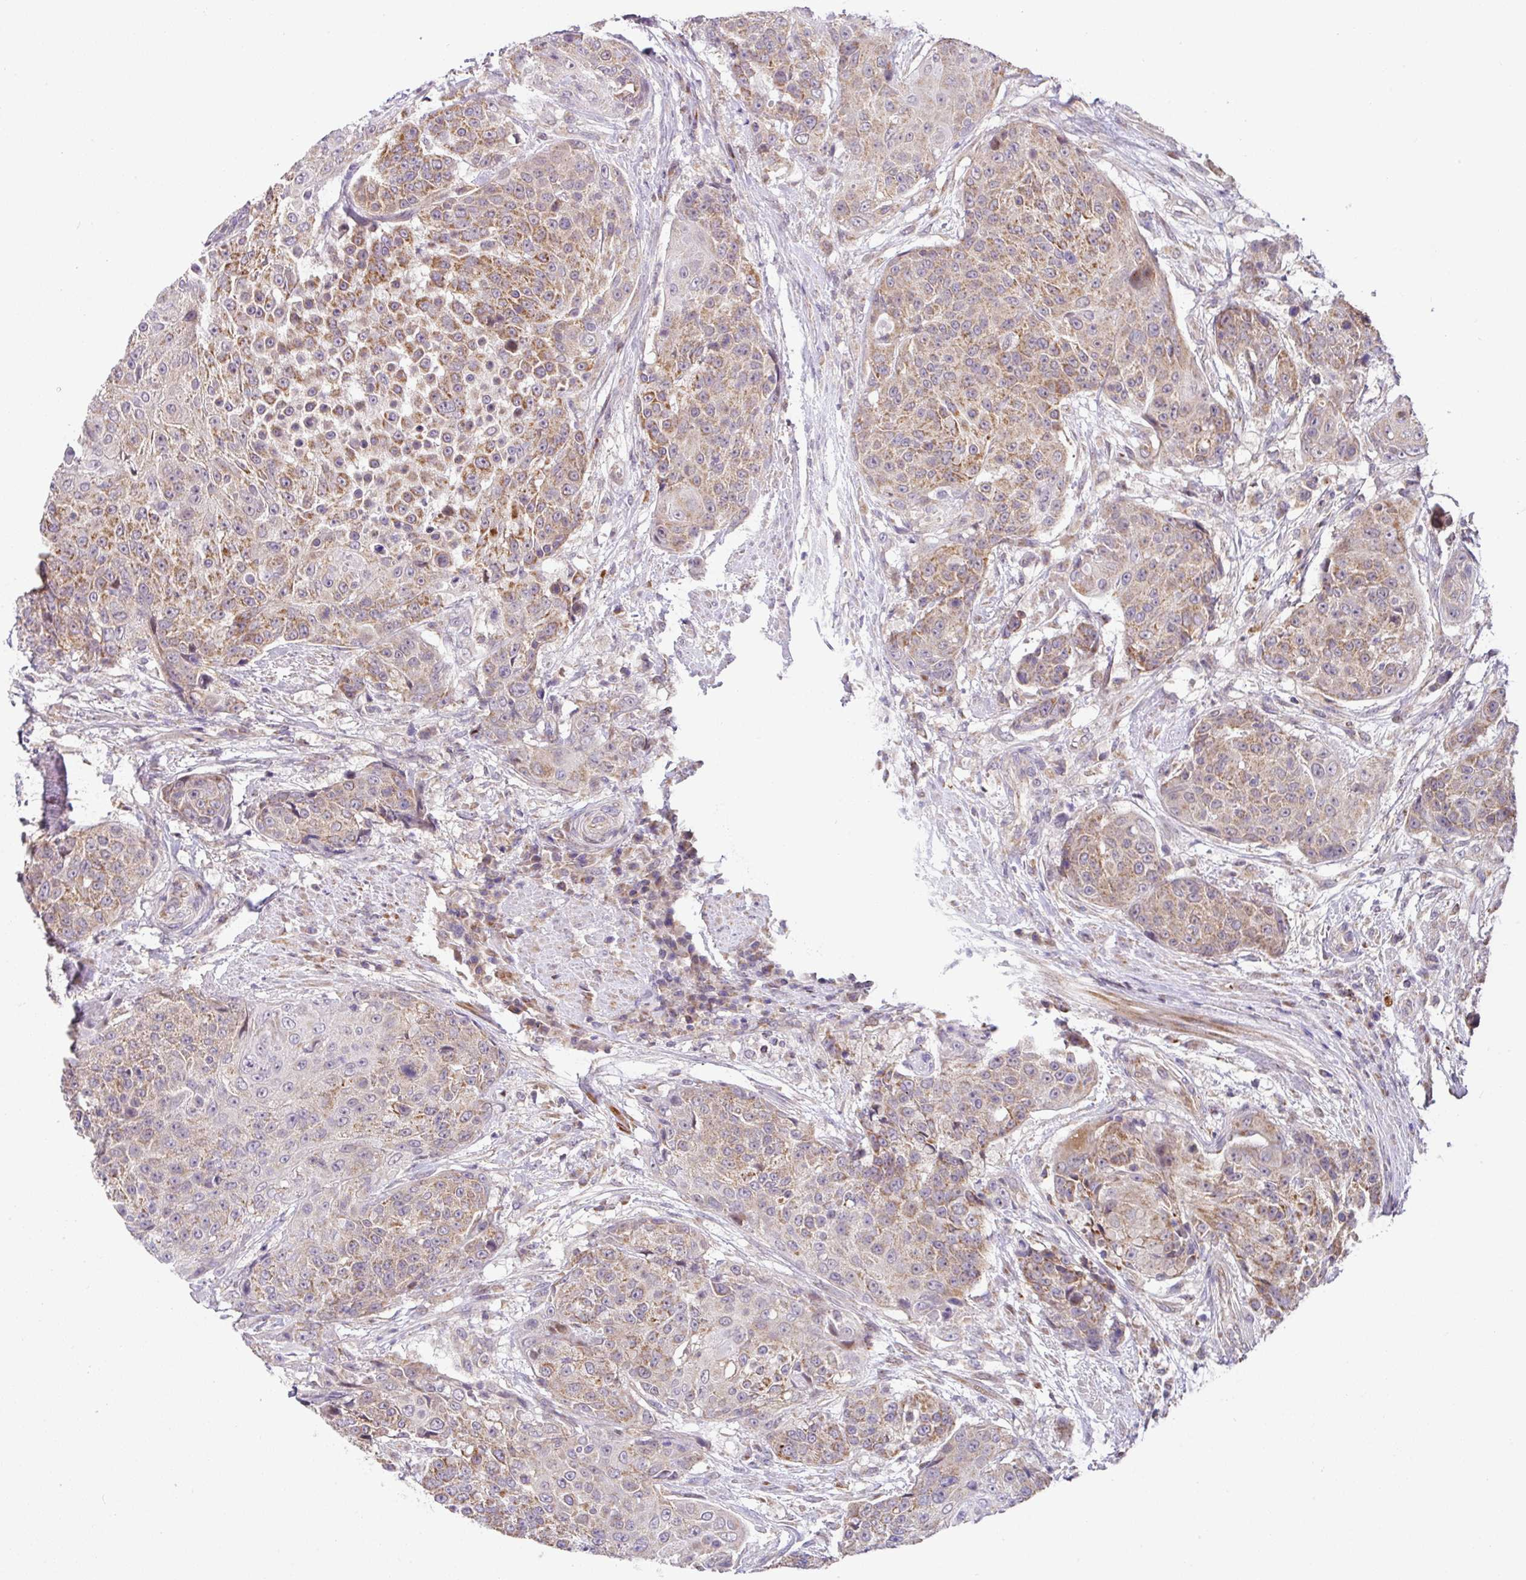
{"staining": {"intensity": "moderate", "quantity": ">75%", "location": "cytoplasmic/membranous"}, "tissue": "urothelial cancer", "cell_type": "Tumor cells", "image_type": "cancer", "snomed": [{"axis": "morphology", "description": "Urothelial carcinoma, High grade"}, {"axis": "topography", "description": "Urinary bladder"}], "caption": "The immunohistochemical stain labels moderate cytoplasmic/membranous positivity in tumor cells of urothelial carcinoma (high-grade) tissue.", "gene": "SARS2", "patient": {"sex": "female", "age": 63}}